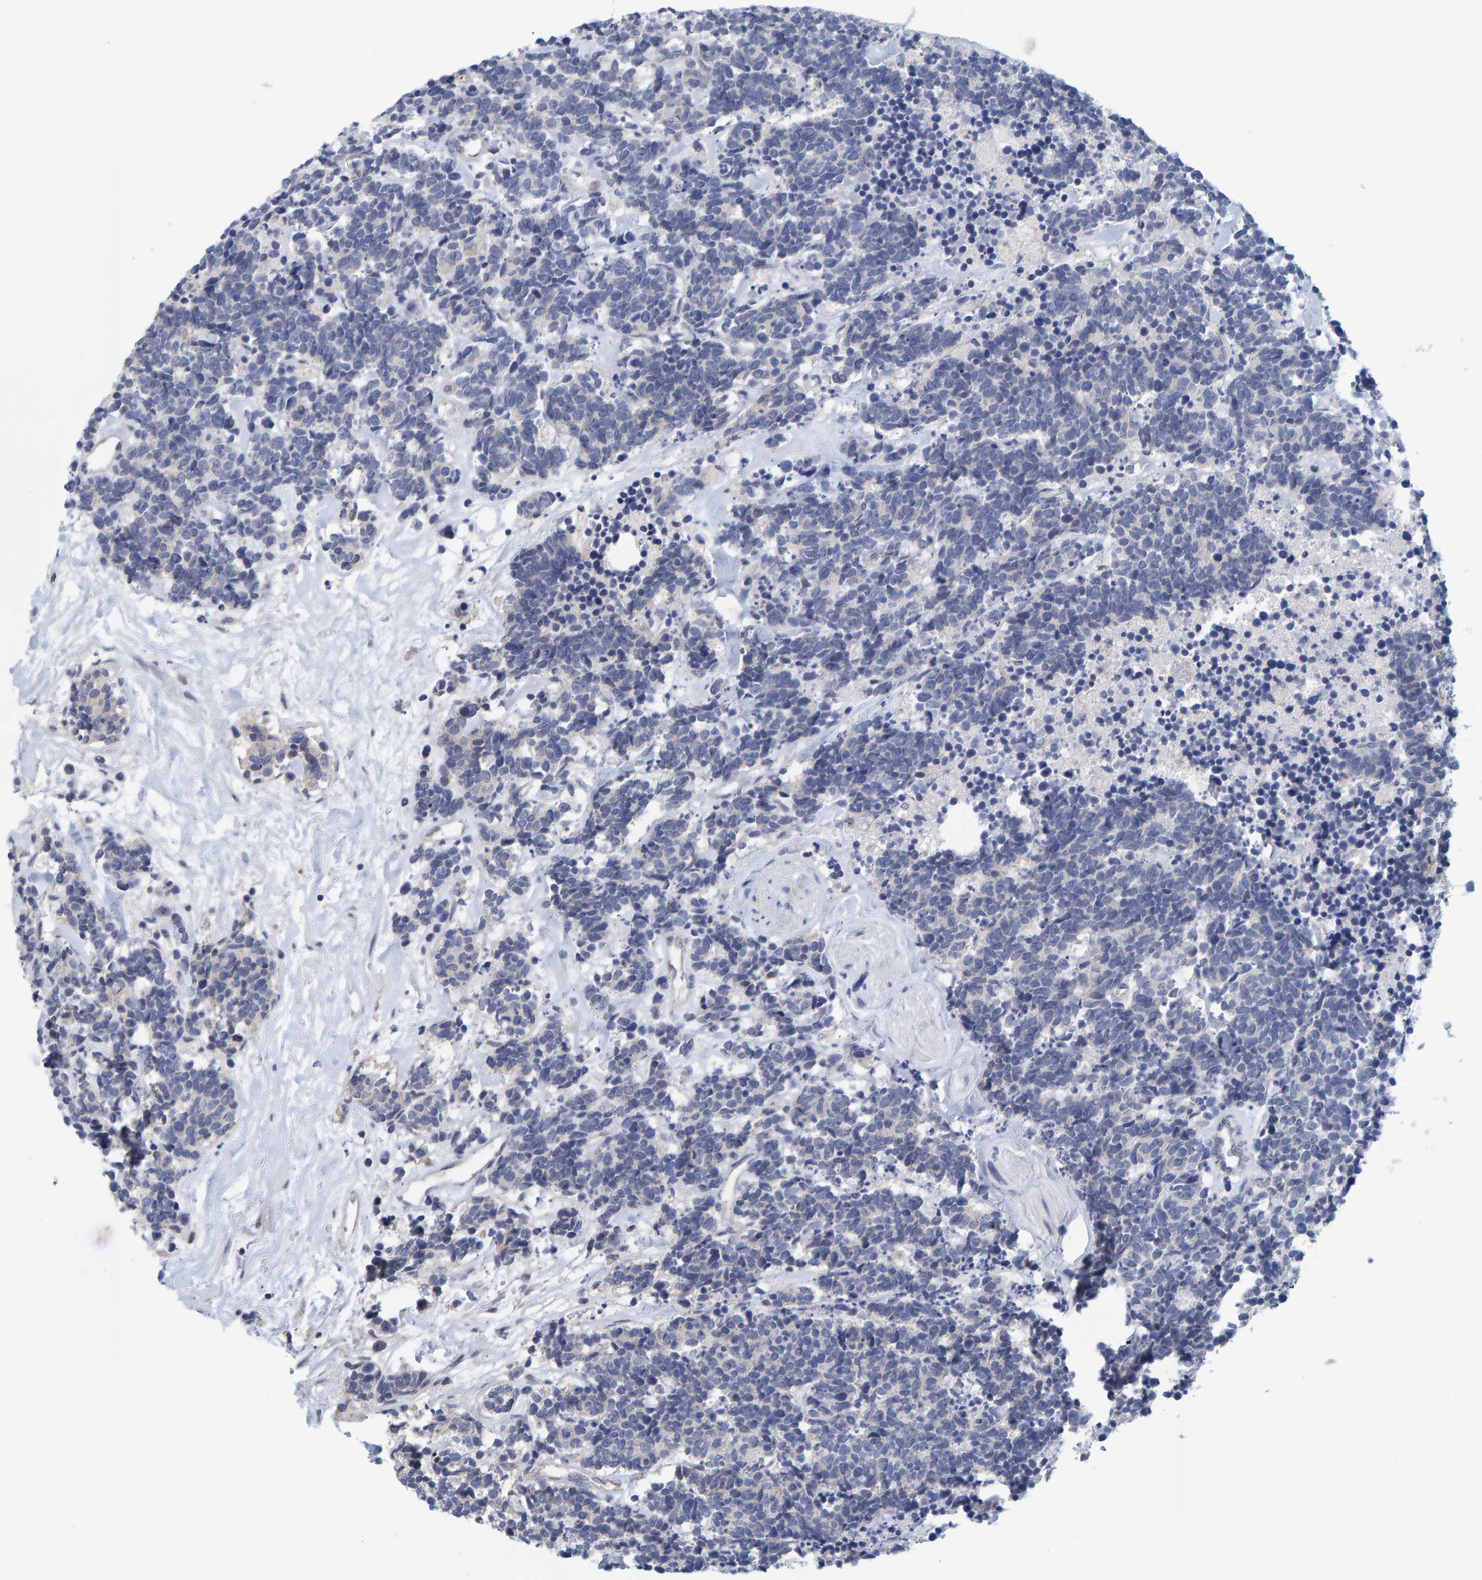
{"staining": {"intensity": "negative", "quantity": "none", "location": "none"}, "tissue": "carcinoid", "cell_type": "Tumor cells", "image_type": "cancer", "snomed": [{"axis": "morphology", "description": "Carcinoma, NOS"}, {"axis": "morphology", "description": "Carcinoid, malignant, NOS"}, {"axis": "topography", "description": "Urinary bladder"}], "caption": "Immunohistochemical staining of carcinoid displays no significant positivity in tumor cells.", "gene": "ZNF77", "patient": {"sex": "male", "age": 57}}